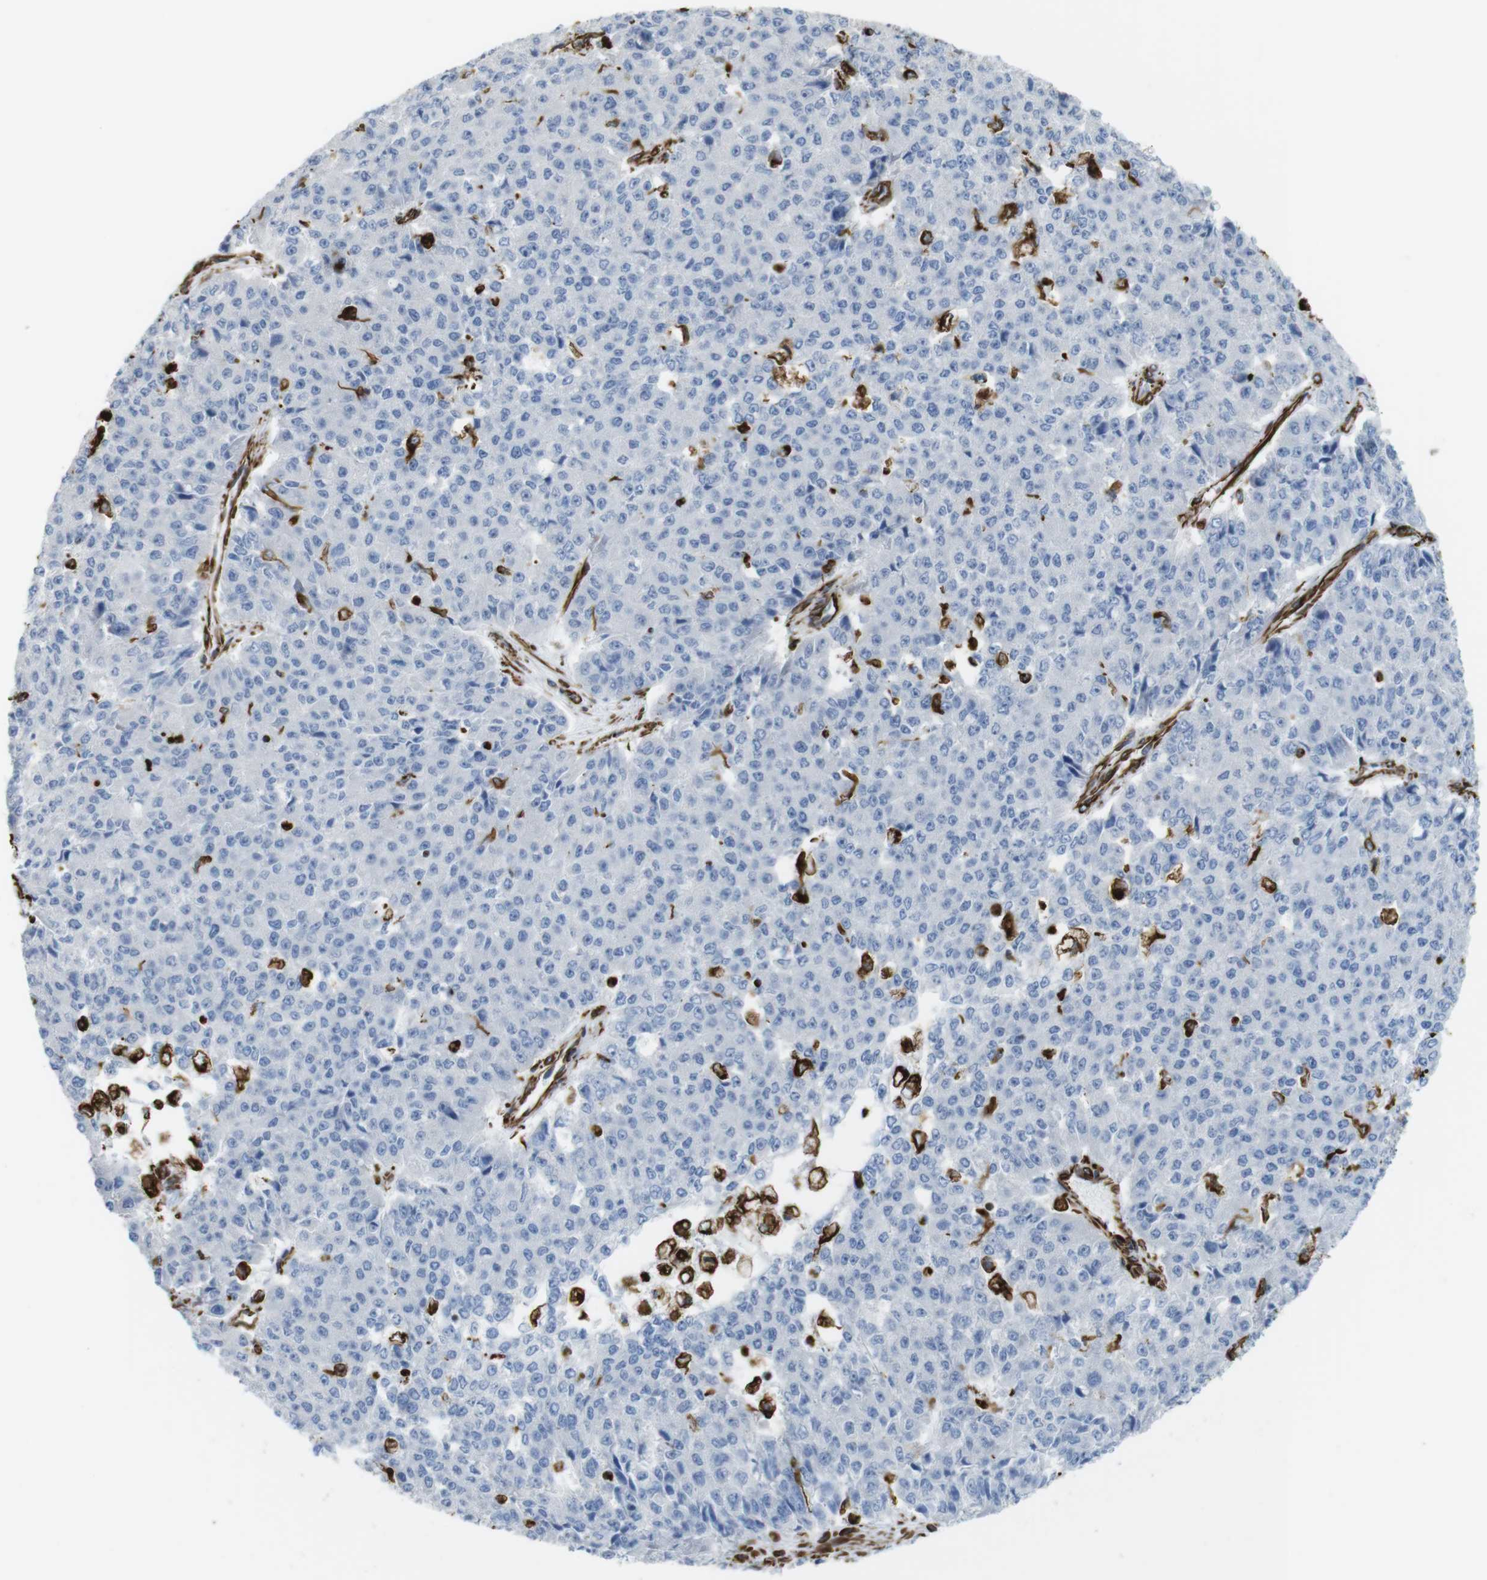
{"staining": {"intensity": "negative", "quantity": "none", "location": "none"}, "tissue": "pancreatic cancer", "cell_type": "Tumor cells", "image_type": "cancer", "snomed": [{"axis": "morphology", "description": "Adenocarcinoma, NOS"}, {"axis": "topography", "description": "Pancreas"}], "caption": "High magnification brightfield microscopy of pancreatic adenocarcinoma stained with DAB (brown) and counterstained with hematoxylin (blue): tumor cells show no significant staining.", "gene": "RALGPS1", "patient": {"sex": "male", "age": 50}}